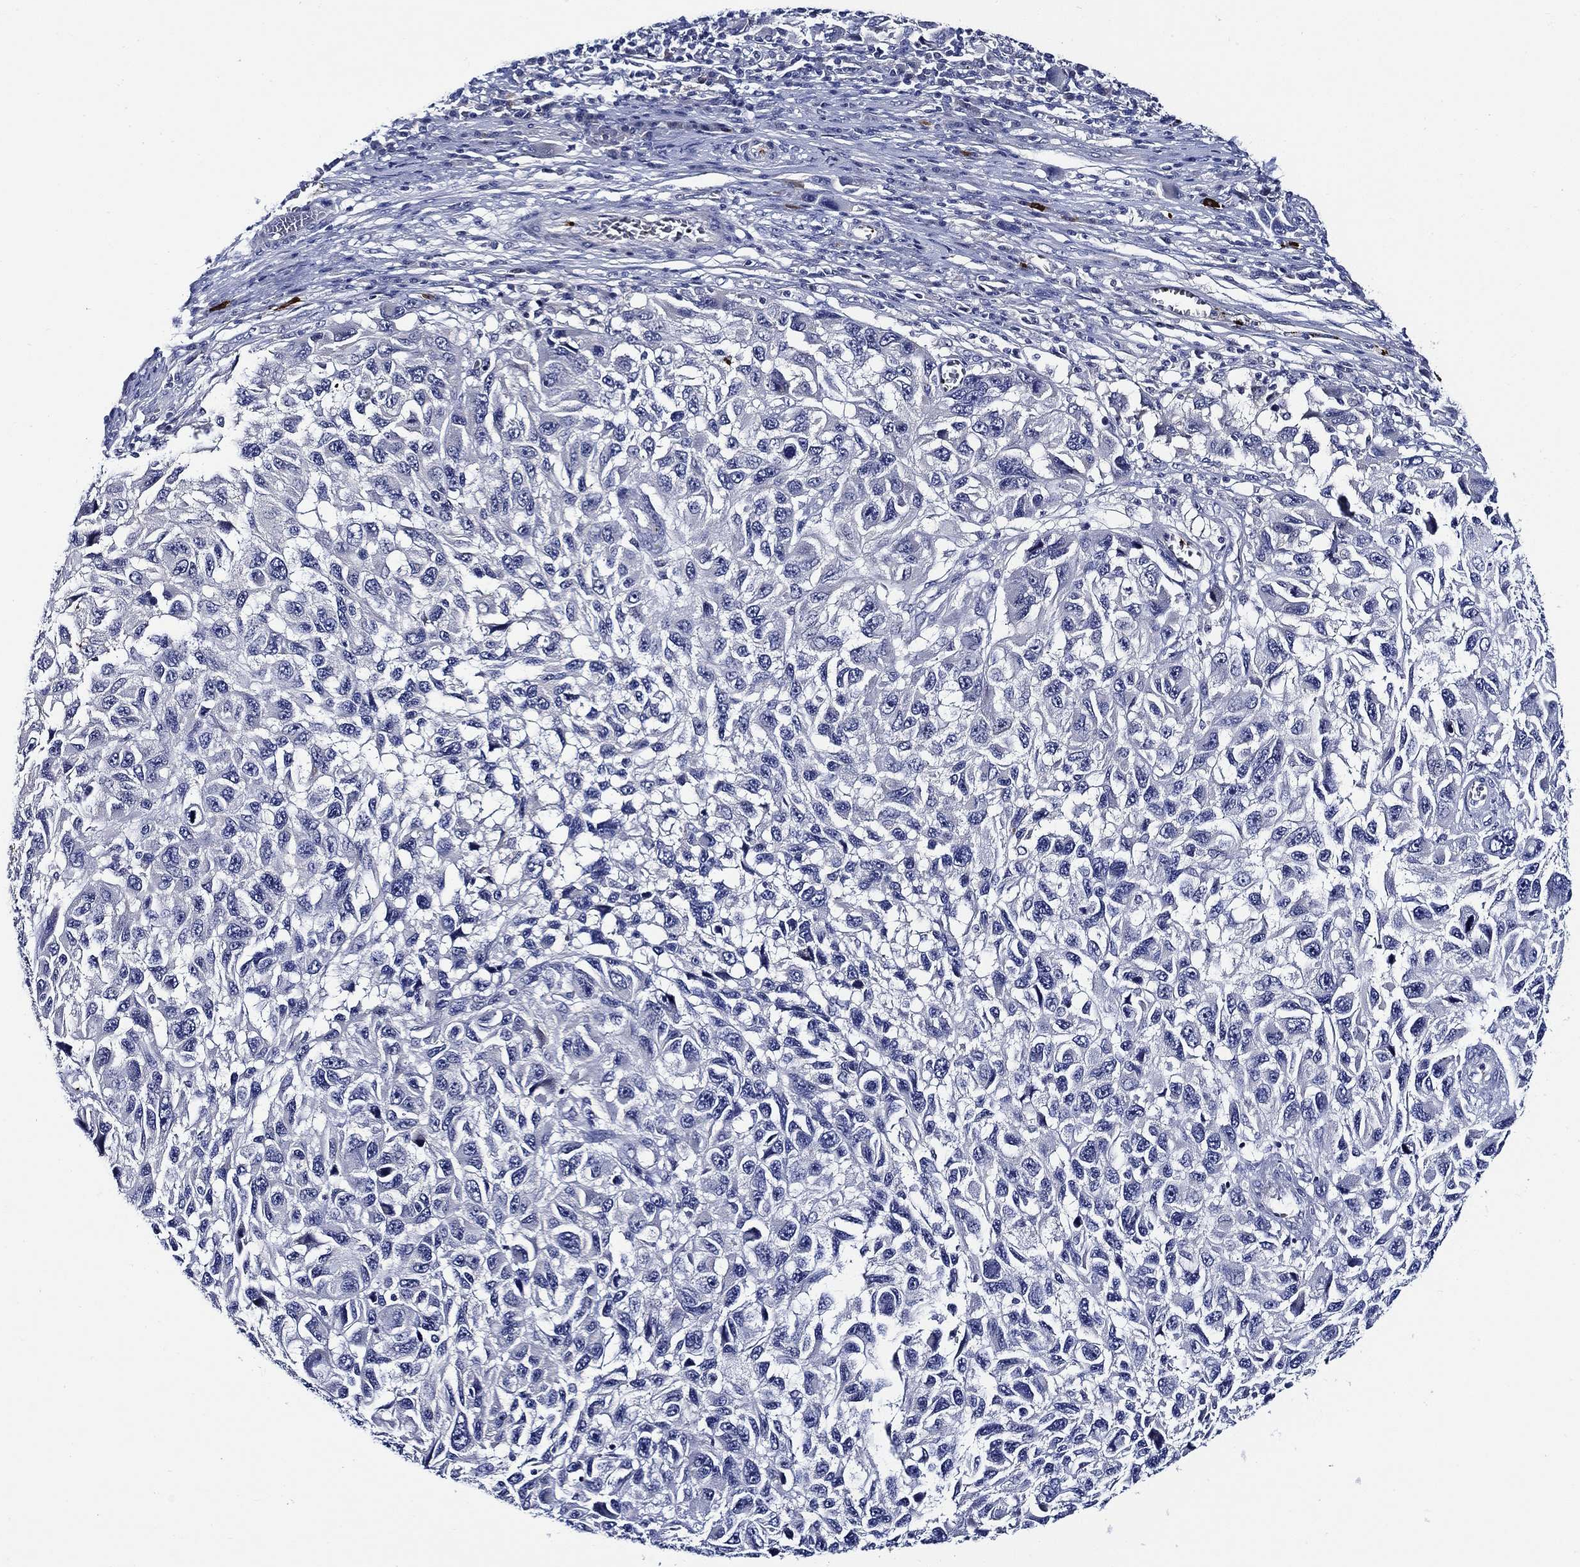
{"staining": {"intensity": "negative", "quantity": "none", "location": "none"}, "tissue": "melanoma", "cell_type": "Tumor cells", "image_type": "cancer", "snomed": [{"axis": "morphology", "description": "Malignant melanoma, NOS"}, {"axis": "topography", "description": "Skin"}], "caption": "This is an IHC histopathology image of human malignant melanoma. There is no positivity in tumor cells.", "gene": "ALOX12", "patient": {"sex": "male", "age": 53}}